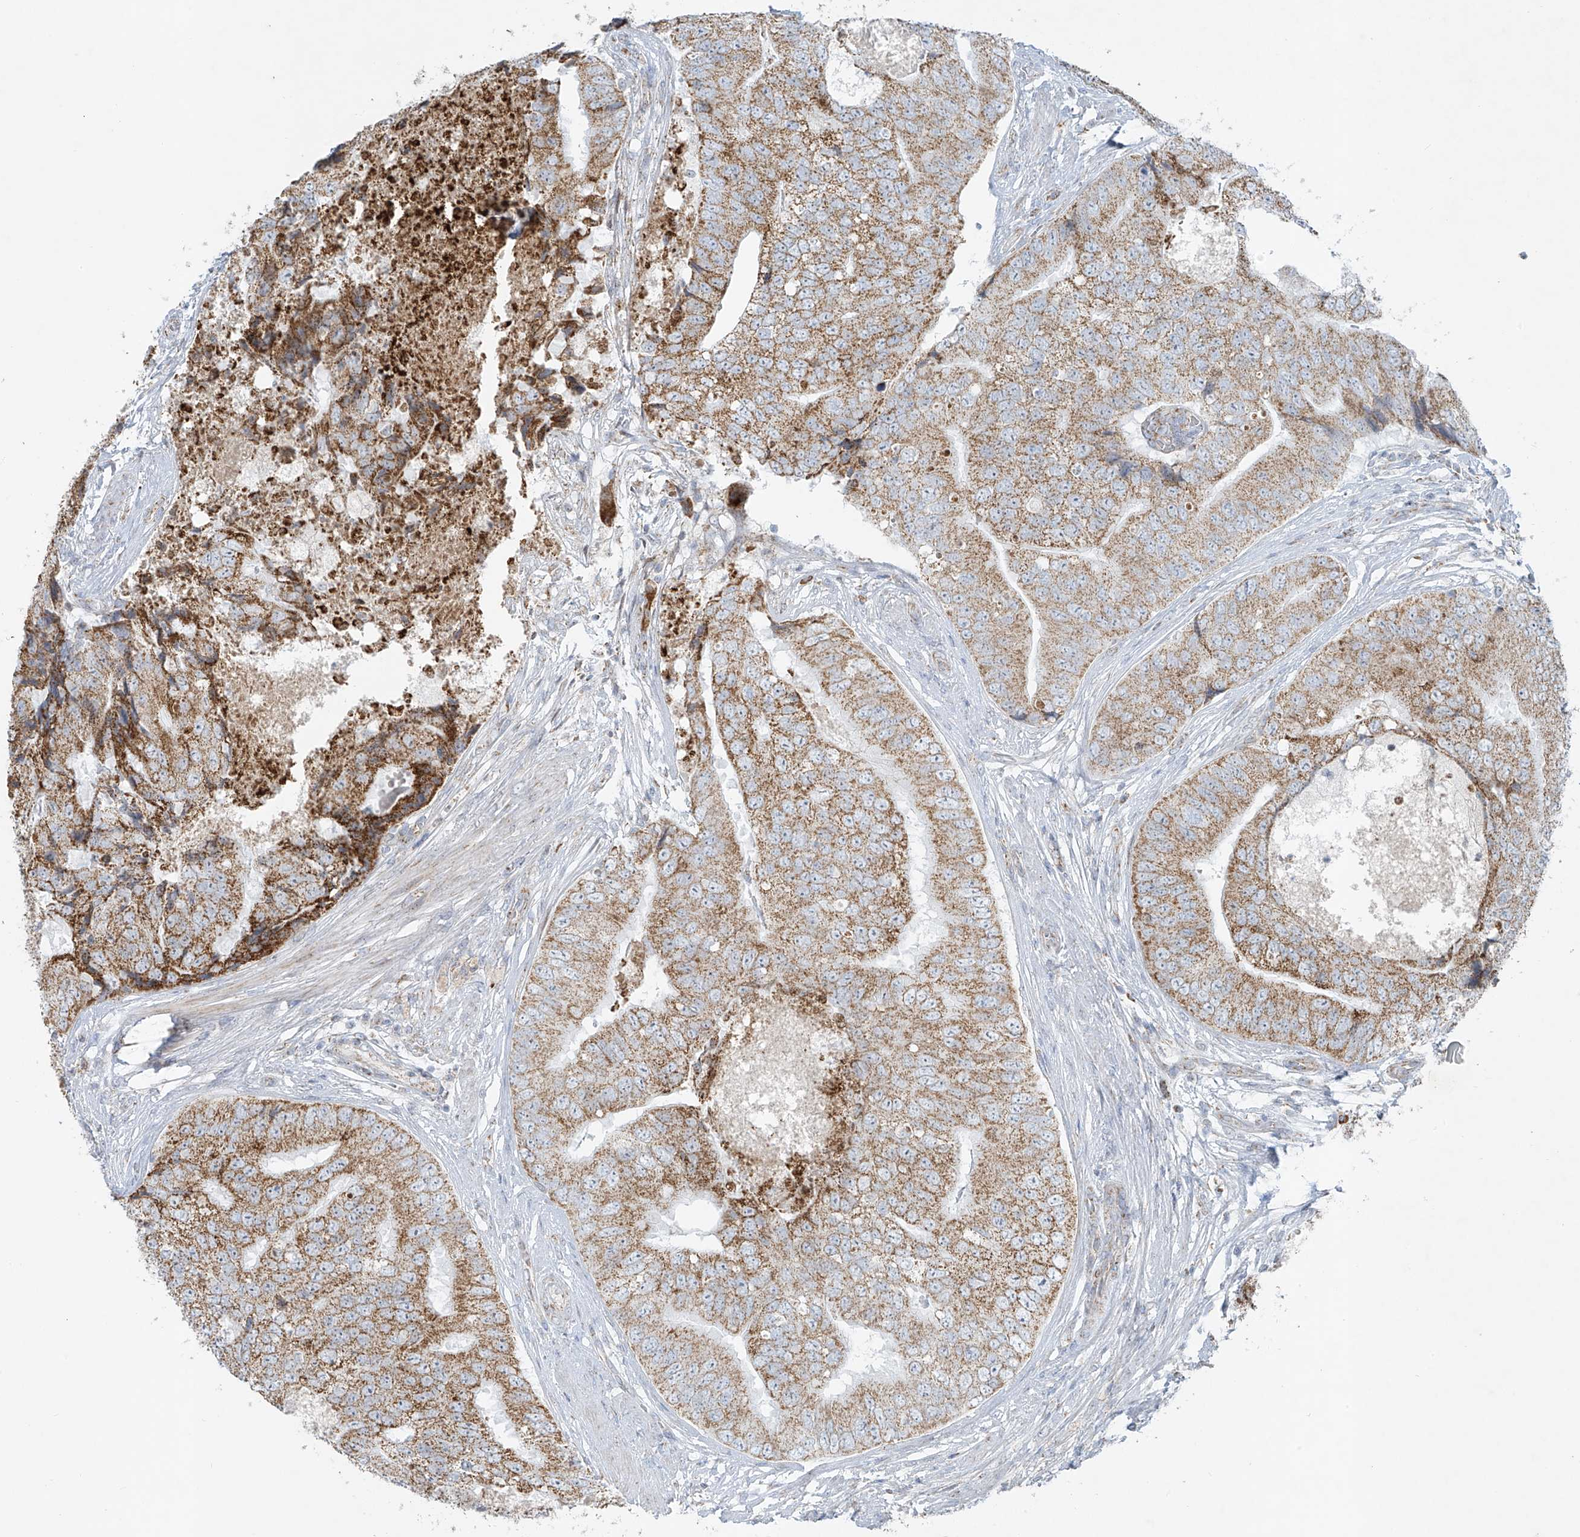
{"staining": {"intensity": "moderate", "quantity": ">75%", "location": "cytoplasmic/membranous"}, "tissue": "prostate cancer", "cell_type": "Tumor cells", "image_type": "cancer", "snomed": [{"axis": "morphology", "description": "Adenocarcinoma, High grade"}, {"axis": "topography", "description": "Prostate"}], "caption": "High-power microscopy captured an immunohistochemistry (IHC) image of high-grade adenocarcinoma (prostate), revealing moderate cytoplasmic/membranous positivity in approximately >75% of tumor cells.", "gene": "SMDT1", "patient": {"sex": "male", "age": 70}}